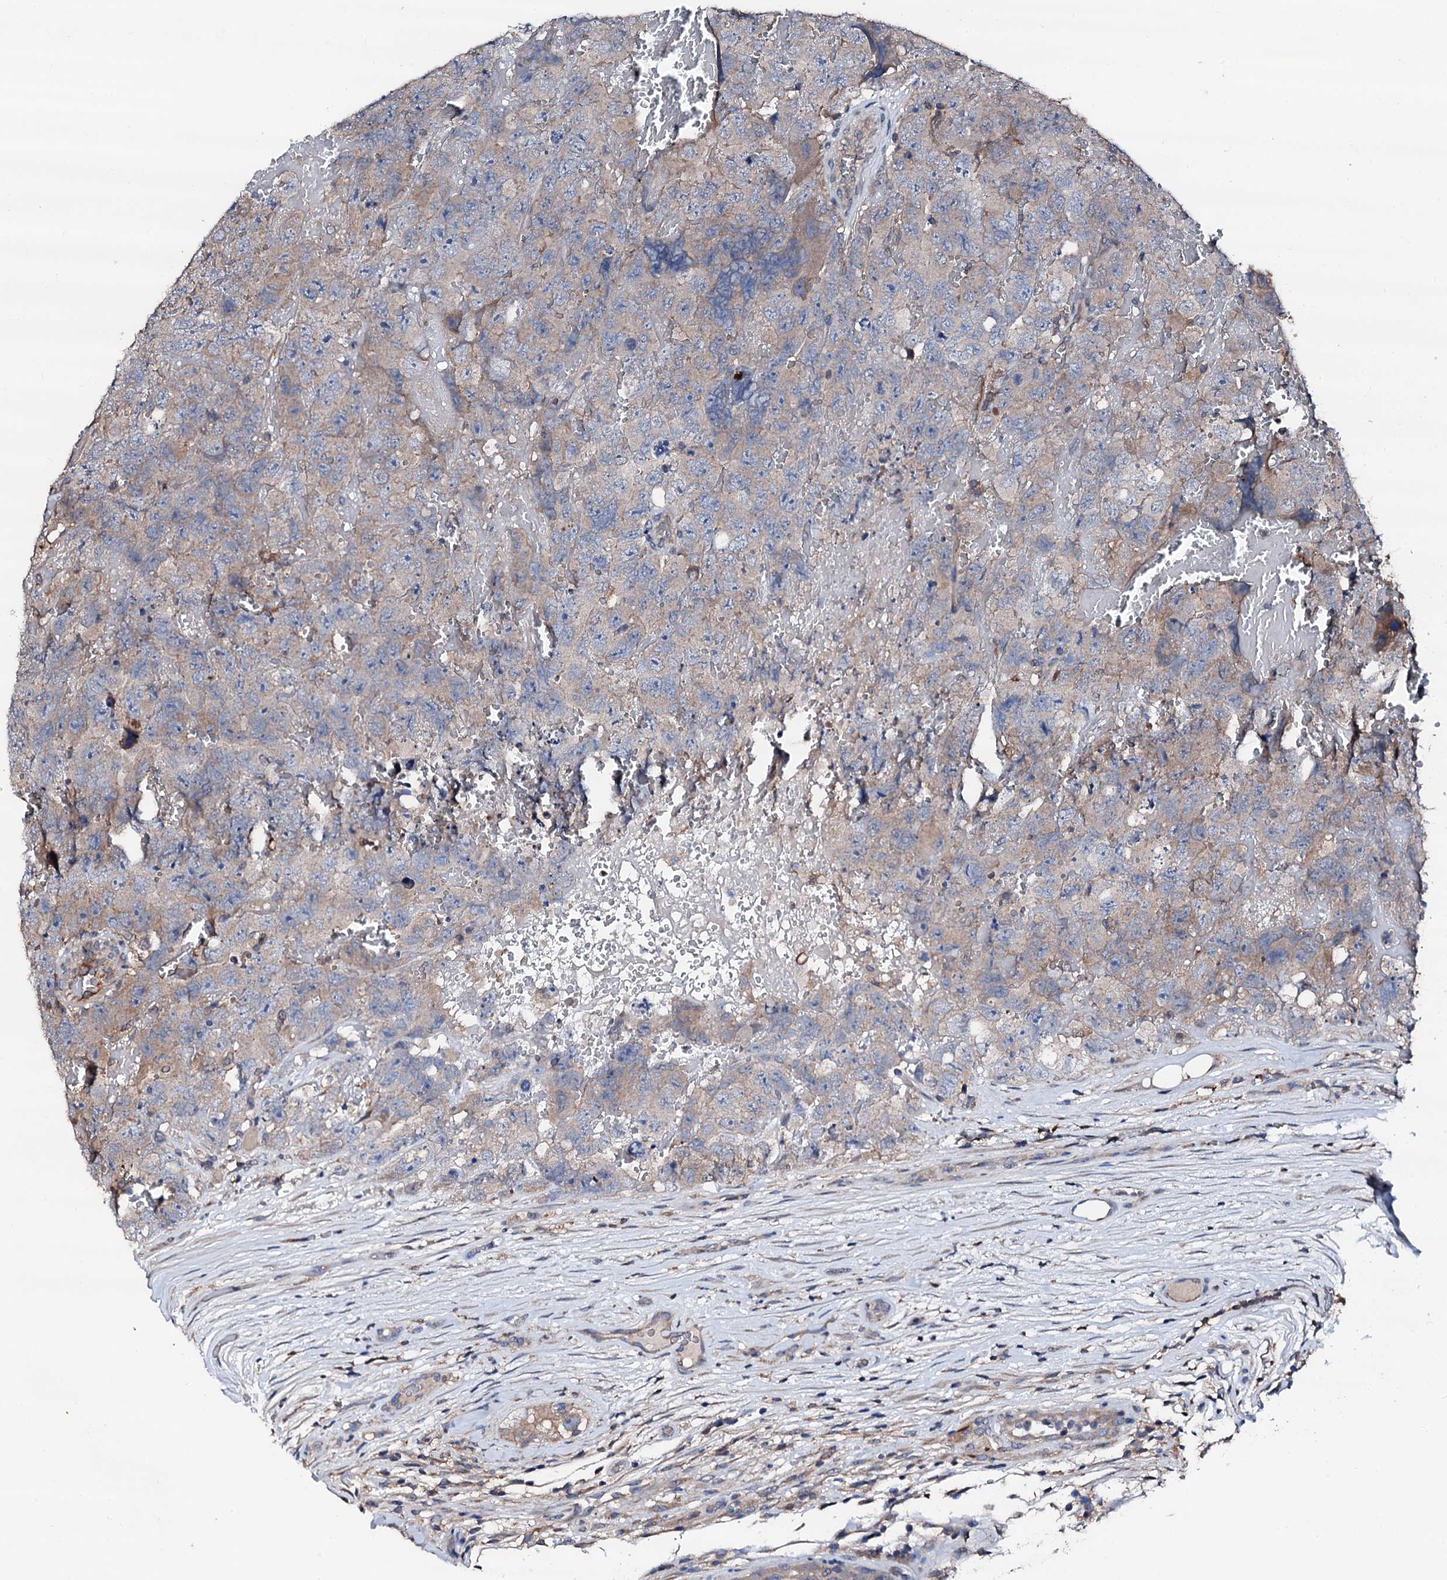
{"staining": {"intensity": "weak", "quantity": "<25%", "location": "cytoplasmic/membranous"}, "tissue": "testis cancer", "cell_type": "Tumor cells", "image_type": "cancer", "snomed": [{"axis": "morphology", "description": "Carcinoma, Embryonal, NOS"}, {"axis": "topography", "description": "Testis"}], "caption": "High magnification brightfield microscopy of testis cancer stained with DAB (brown) and counterstained with hematoxylin (blue): tumor cells show no significant staining.", "gene": "TRAFD1", "patient": {"sex": "male", "age": 45}}